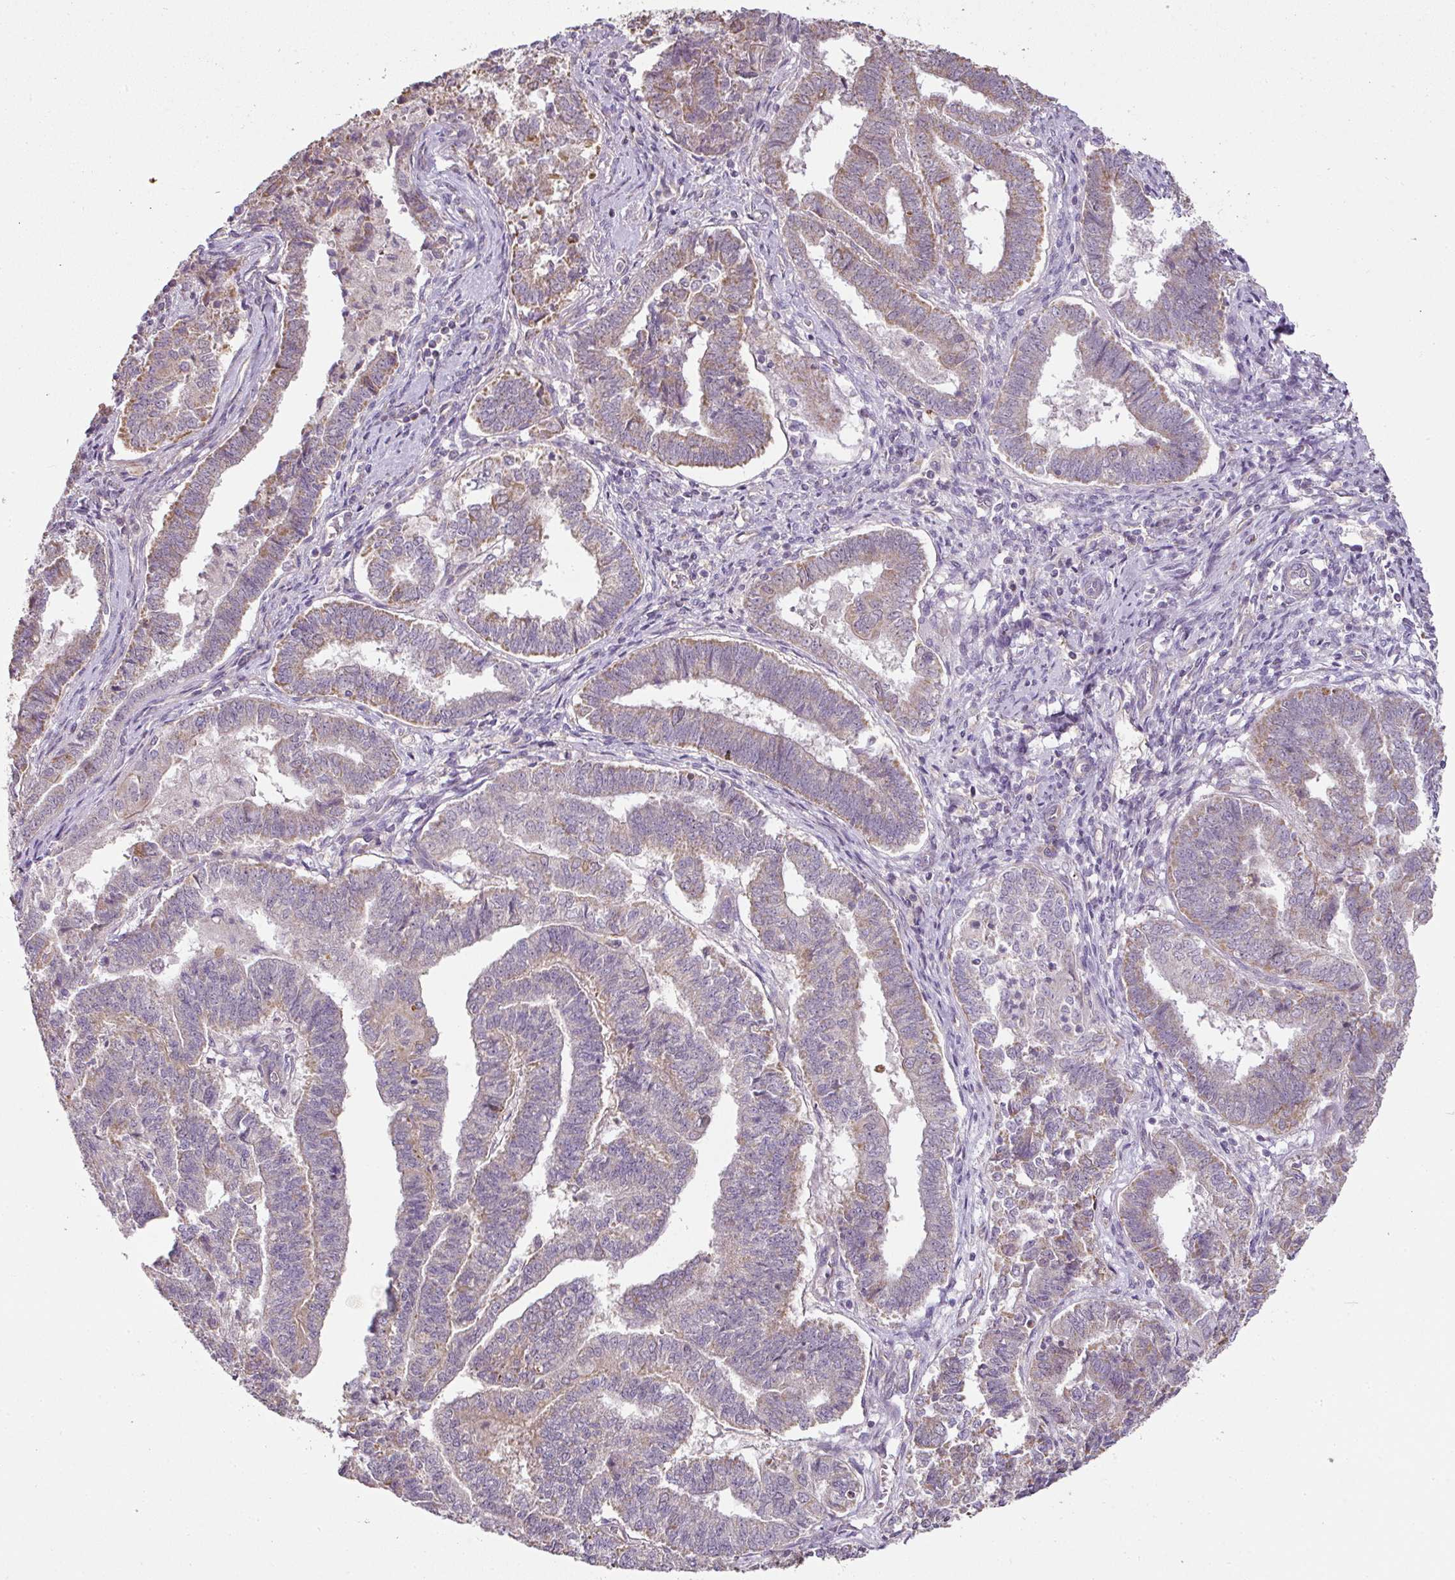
{"staining": {"intensity": "moderate", "quantity": "25%-75%", "location": "cytoplasmic/membranous"}, "tissue": "endometrial cancer", "cell_type": "Tumor cells", "image_type": "cancer", "snomed": [{"axis": "morphology", "description": "Adenocarcinoma, NOS"}, {"axis": "topography", "description": "Endometrium"}], "caption": "Immunohistochemical staining of adenocarcinoma (endometrial) demonstrates moderate cytoplasmic/membranous protein expression in approximately 25%-75% of tumor cells.", "gene": "MYOM2", "patient": {"sex": "female", "age": 72}}